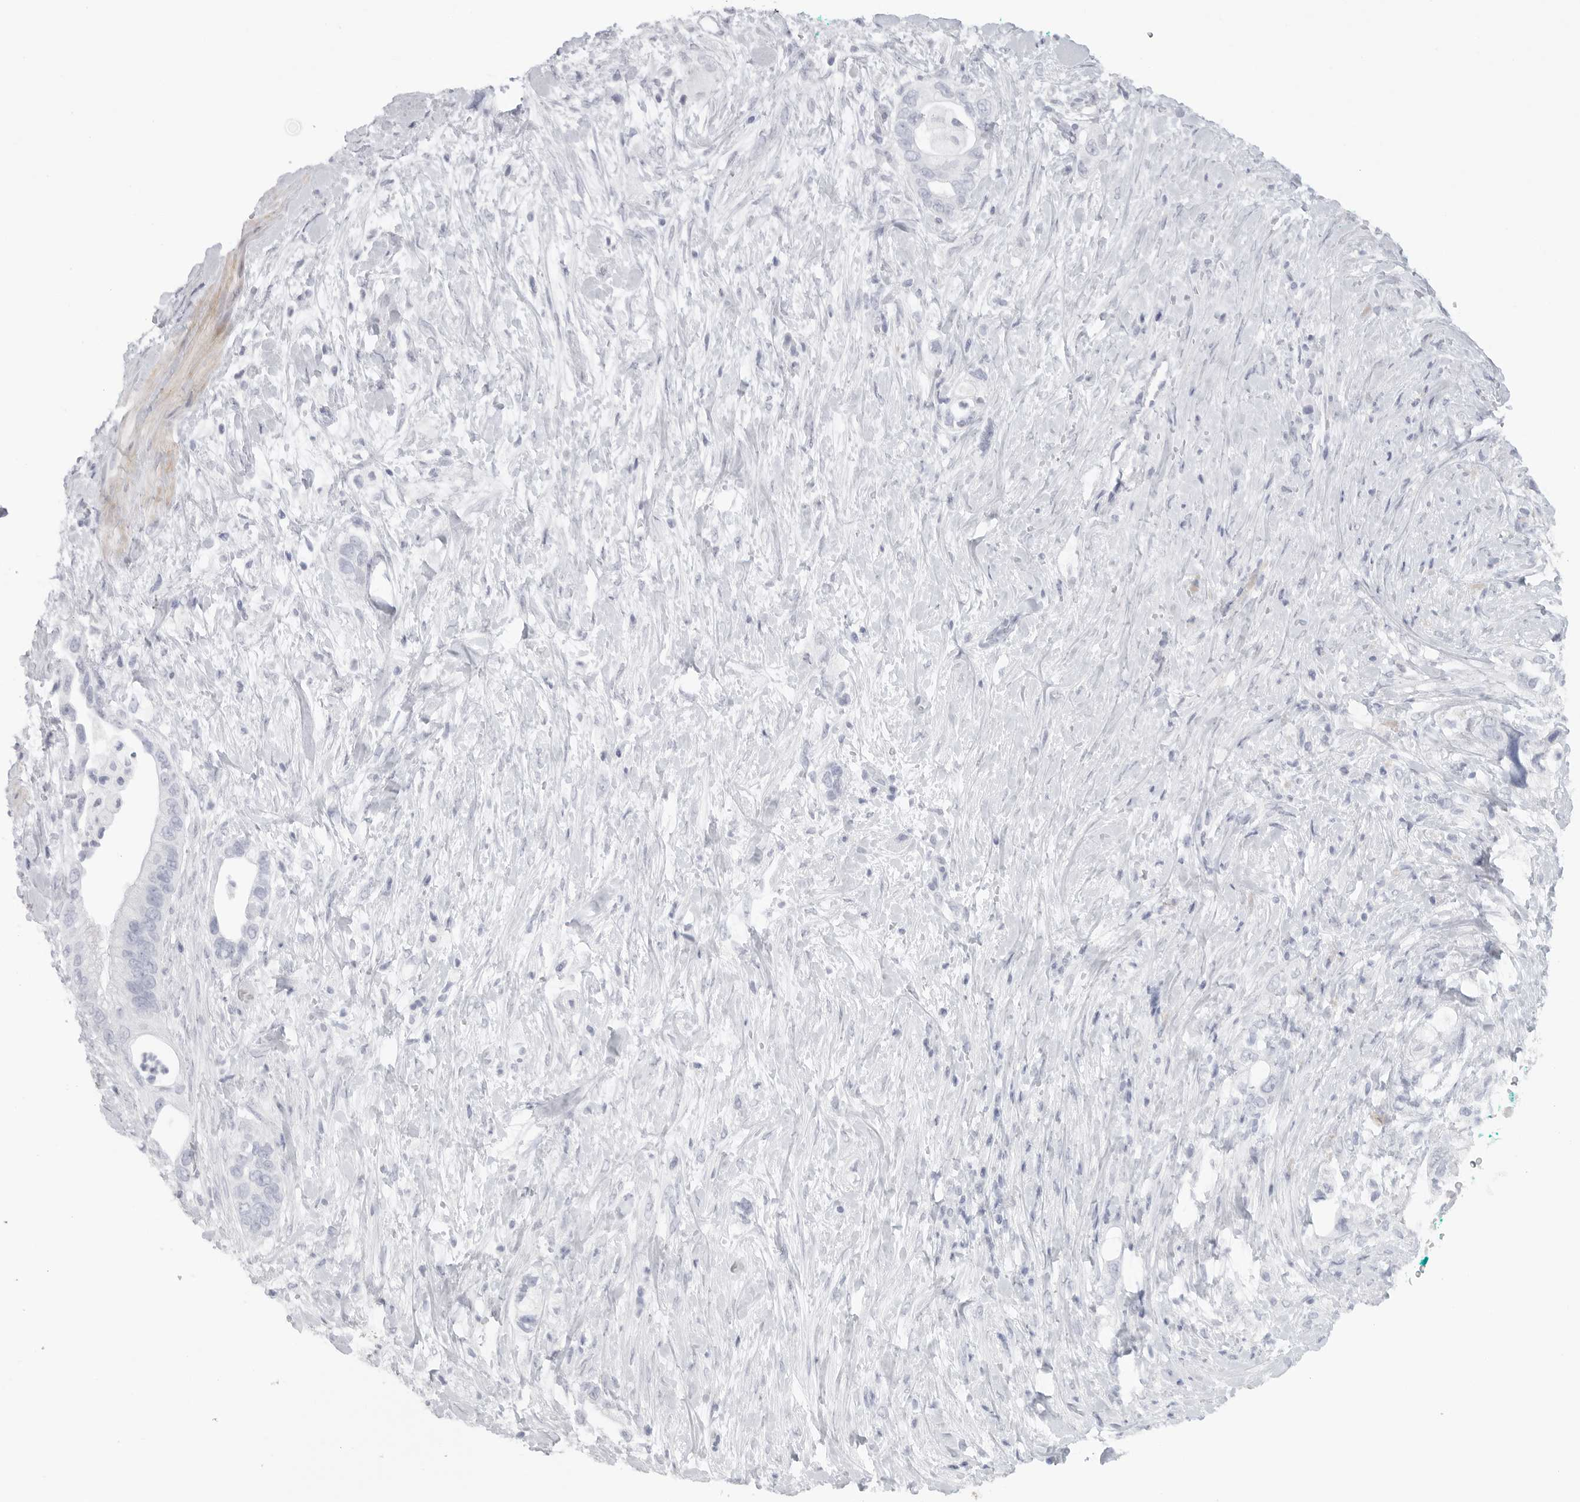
{"staining": {"intensity": "negative", "quantity": "none", "location": "none"}, "tissue": "pancreatic cancer", "cell_type": "Tumor cells", "image_type": "cancer", "snomed": [{"axis": "morphology", "description": "Adenocarcinoma, NOS"}, {"axis": "topography", "description": "Pancreas"}], "caption": "Tumor cells are negative for brown protein staining in pancreatic cancer (adenocarcinoma).", "gene": "TNR", "patient": {"sex": "male", "age": 53}}